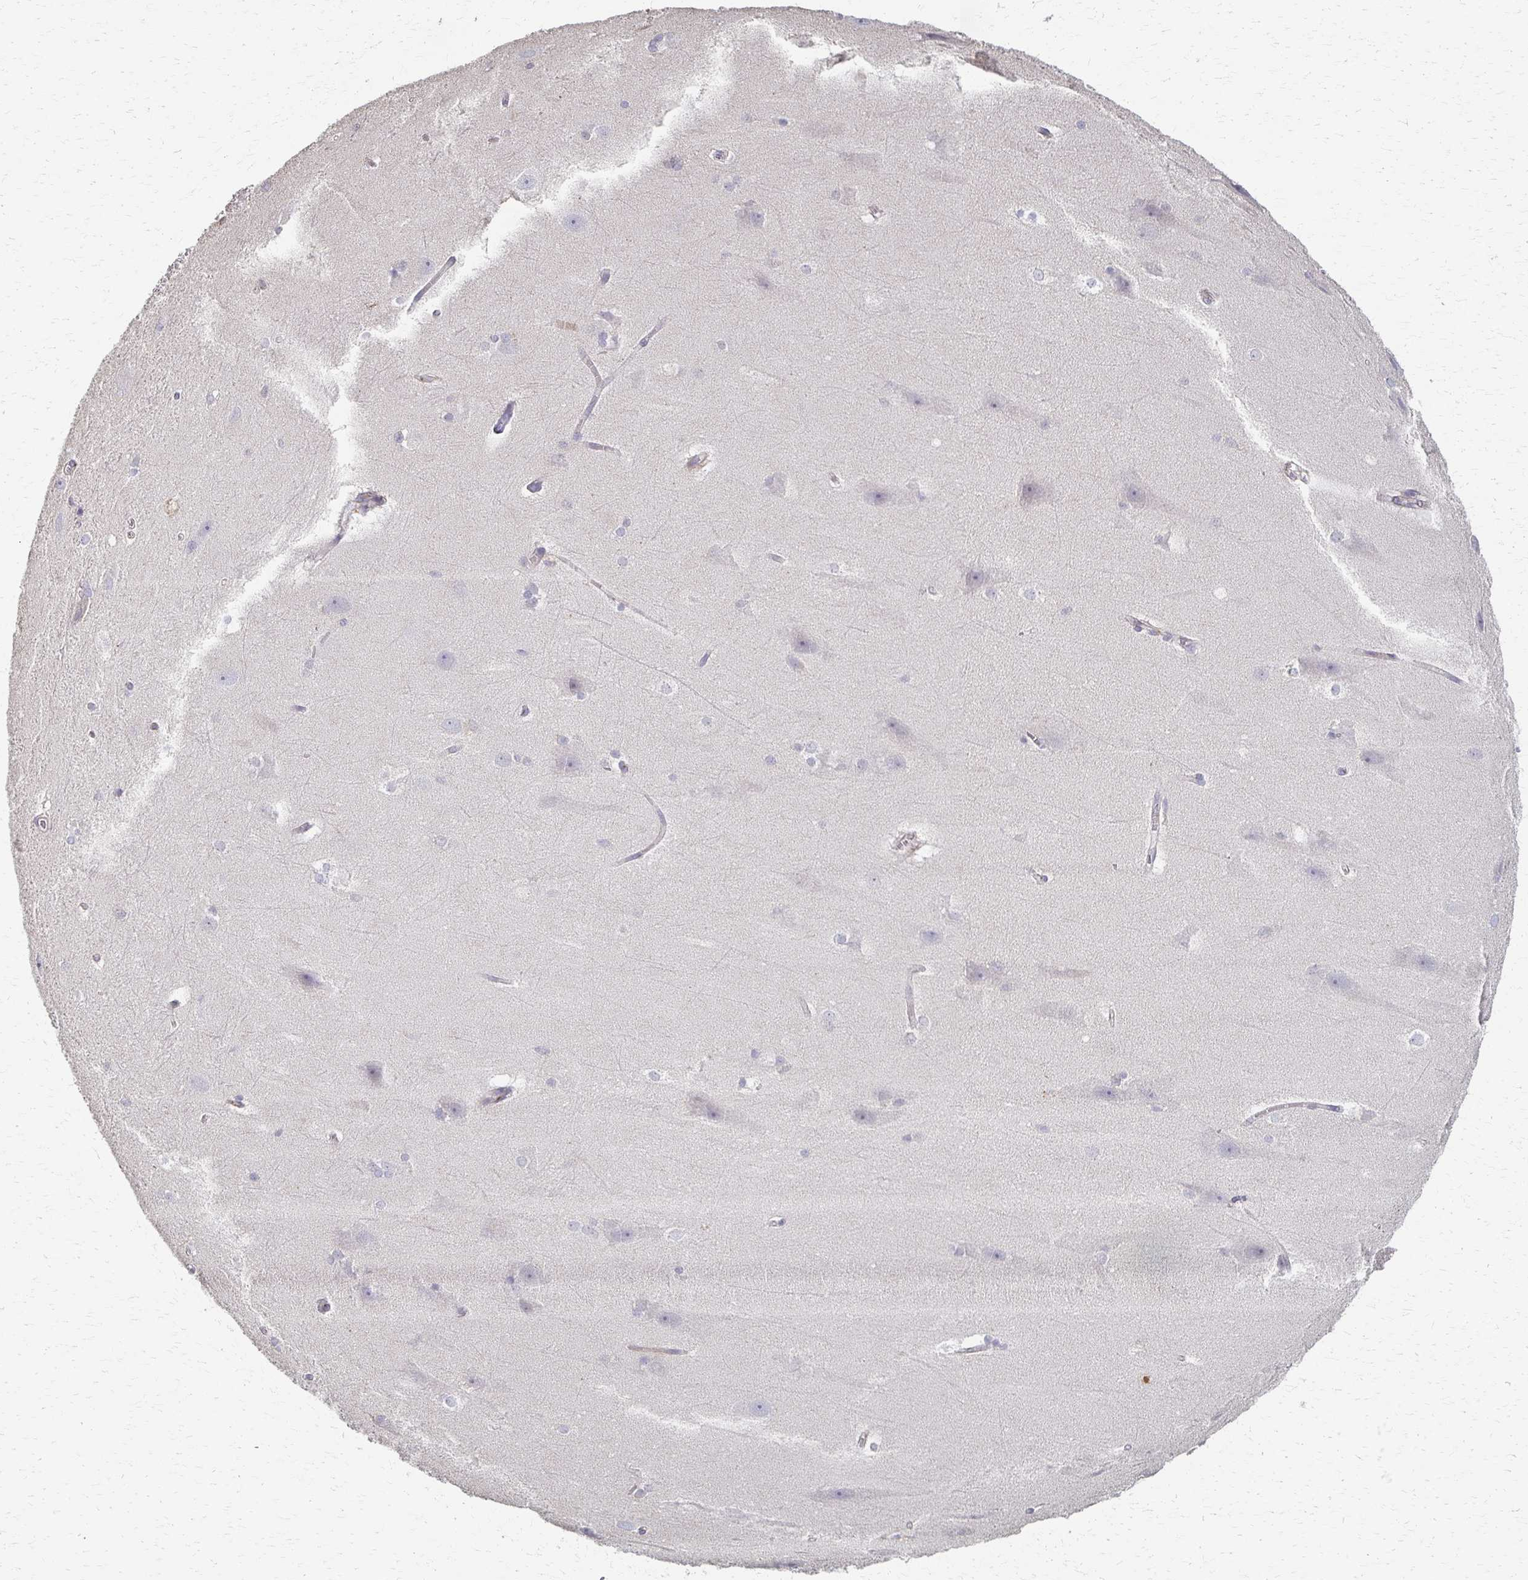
{"staining": {"intensity": "negative", "quantity": "none", "location": "none"}, "tissue": "hippocampus", "cell_type": "Glial cells", "image_type": "normal", "snomed": [{"axis": "morphology", "description": "Normal tissue, NOS"}, {"axis": "topography", "description": "Cerebral cortex"}, {"axis": "topography", "description": "Hippocampus"}], "caption": "Hippocampus stained for a protein using immunohistochemistry displays no staining glial cells.", "gene": "C1QTNF7", "patient": {"sex": "female", "age": 19}}